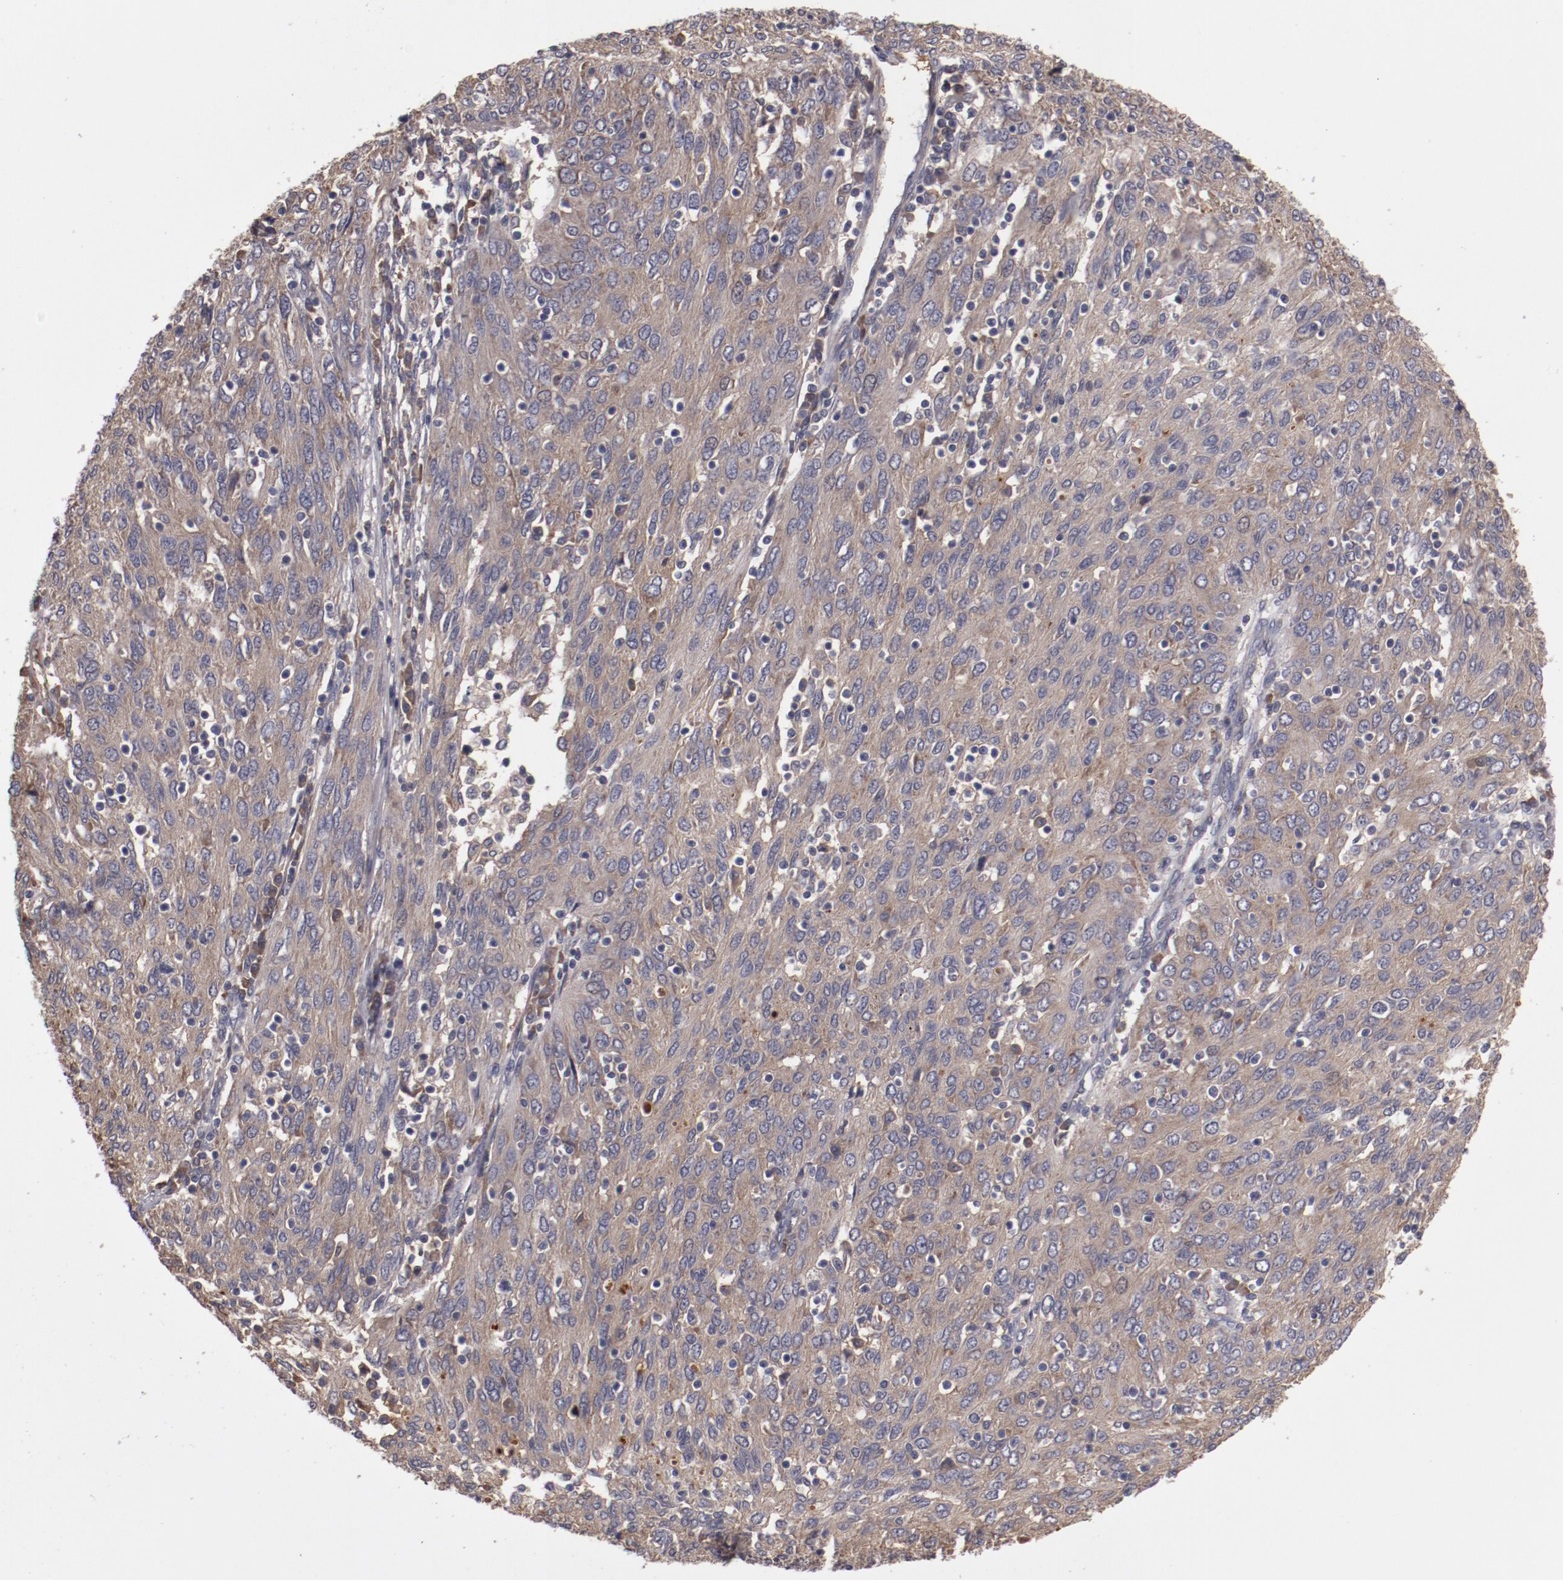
{"staining": {"intensity": "weak", "quantity": ">75%", "location": "cytoplasmic/membranous"}, "tissue": "ovarian cancer", "cell_type": "Tumor cells", "image_type": "cancer", "snomed": [{"axis": "morphology", "description": "Carcinoma, endometroid"}, {"axis": "topography", "description": "Ovary"}], "caption": "Protein expression analysis of ovarian cancer shows weak cytoplasmic/membranous positivity in about >75% of tumor cells. Using DAB (3,3'-diaminobenzidine) (brown) and hematoxylin (blue) stains, captured at high magnification using brightfield microscopy.", "gene": "CP", "patient": {"sex": "female", "age": 50}}